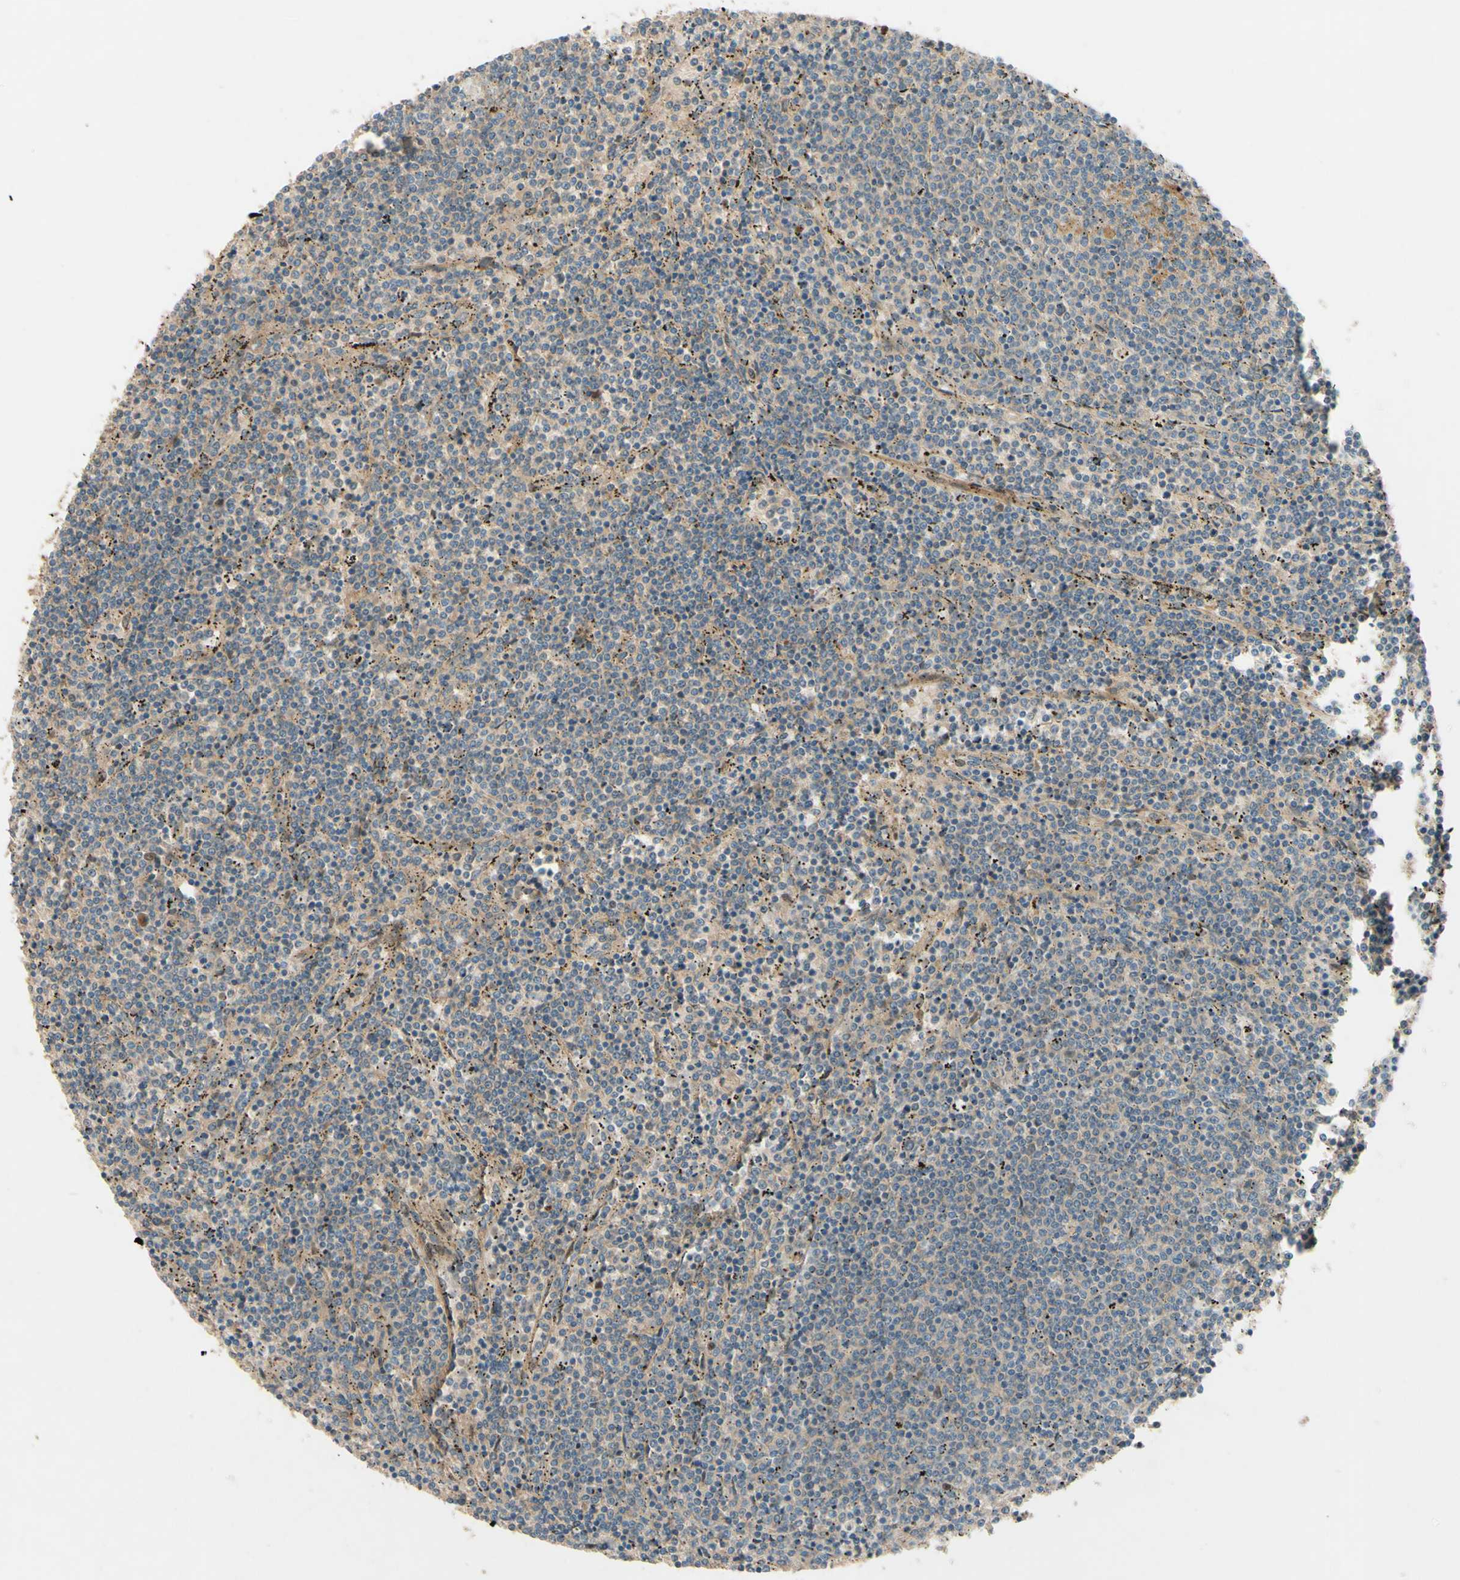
{"staining": {"intensity": "weak", "quantity": "25%-75%", "location": "cytoplasmic/membranous"}, "tissue": "lymphoma", "cell_type": "Tumor cells", "image_type": "cancer", "snomed": [{"axis": "morphology", "description": "Malignant lymphoma, non-Hodgkin's type, Low grade"}, {"axis": "topography", "description": "Spleen"}], "caption": "Tumor cells demonstrate low levels of weak cytoplasmic/membranous expression in approximately 25%-75% of cells in human lymphoma. Using DAB (3,3'-diaminobenzidine) (brown) and hematoxylin (blue) stains, captured at high magnification using brightfield microscopy.", "gene": "ADAM17", "patient": {"sex": "female", "age": 50}}